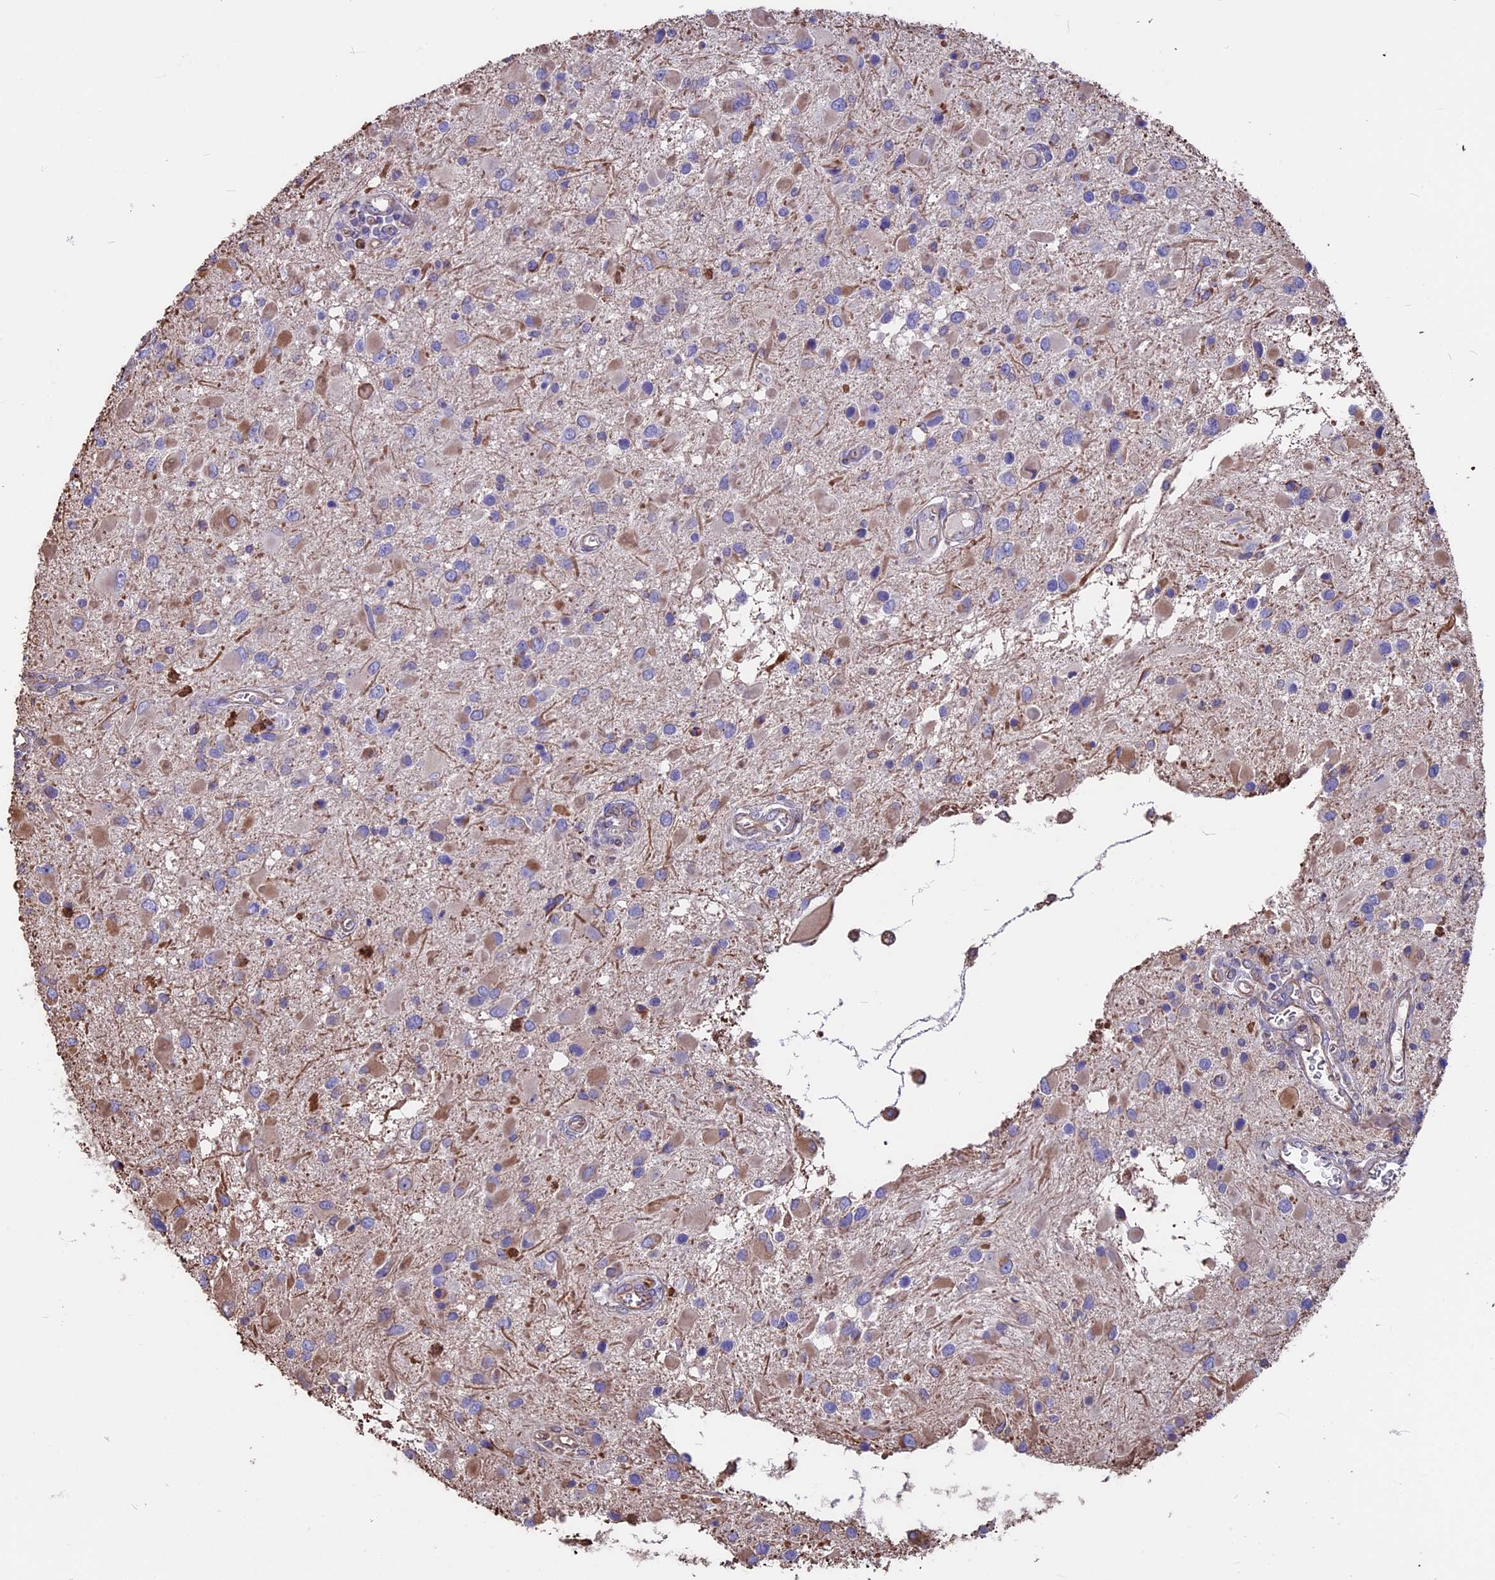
{"staining": {"intensity": "negative", "quantity": "none", "location": "none"}, "tissue": "glioma", "cell_type": "Tumor cells", "image_type": "cancer", "snomed": [{"axis": "morphology", "description": "Glioma, malignant, High grade"}, {"axis": "topography", "description": "Brain"}], "caption": "Immunohistochemical staining of human glioma exhibits no significant expression in tumor cells. (Immunohistochemistry (ihc), brightfield microscopy, high magnification).", "gene": "SEH1L", "patient": {"sex": "male", "age": 53}}